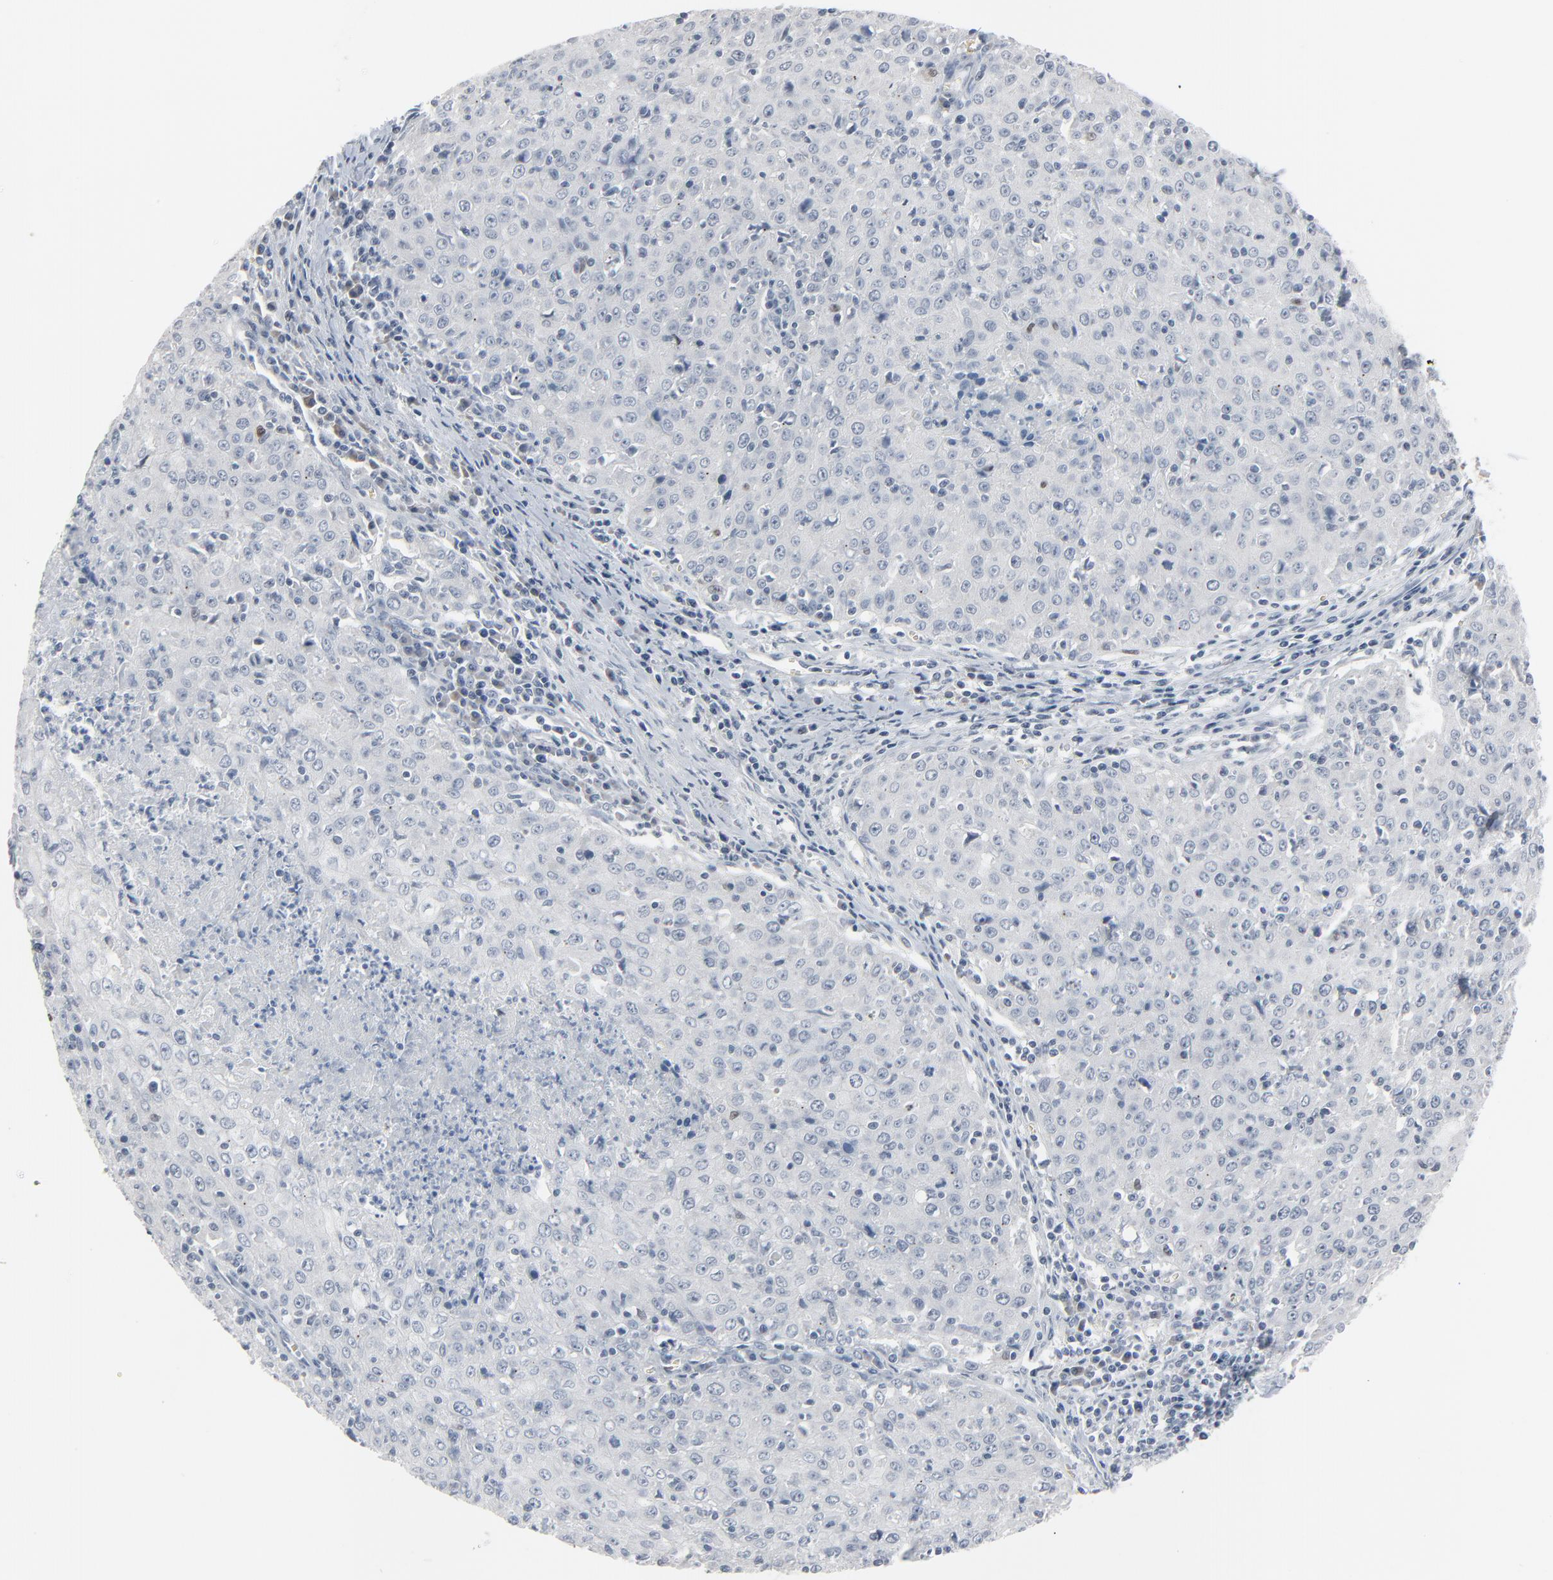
{"staining": {"intensity": "negative", "quantity": "none", "location": "none"}, "tissue": "cervical cancer", "cell_type": "Tumor cells", "image_type": "cancer", "snomed": [{"axis": "morphology", "description": "Squamous cell carcinoma, NOS"}, {"axis": "topography", "description": "Cervix"}], "caption": "Immunohistochemistry image of neoplastic tissue: human cervical cancer stained with DAB demonstrates no significant protein positivity in tumor cells.", "gene": "SAGE1", "patient": {"sex": "female", "age": 27}}